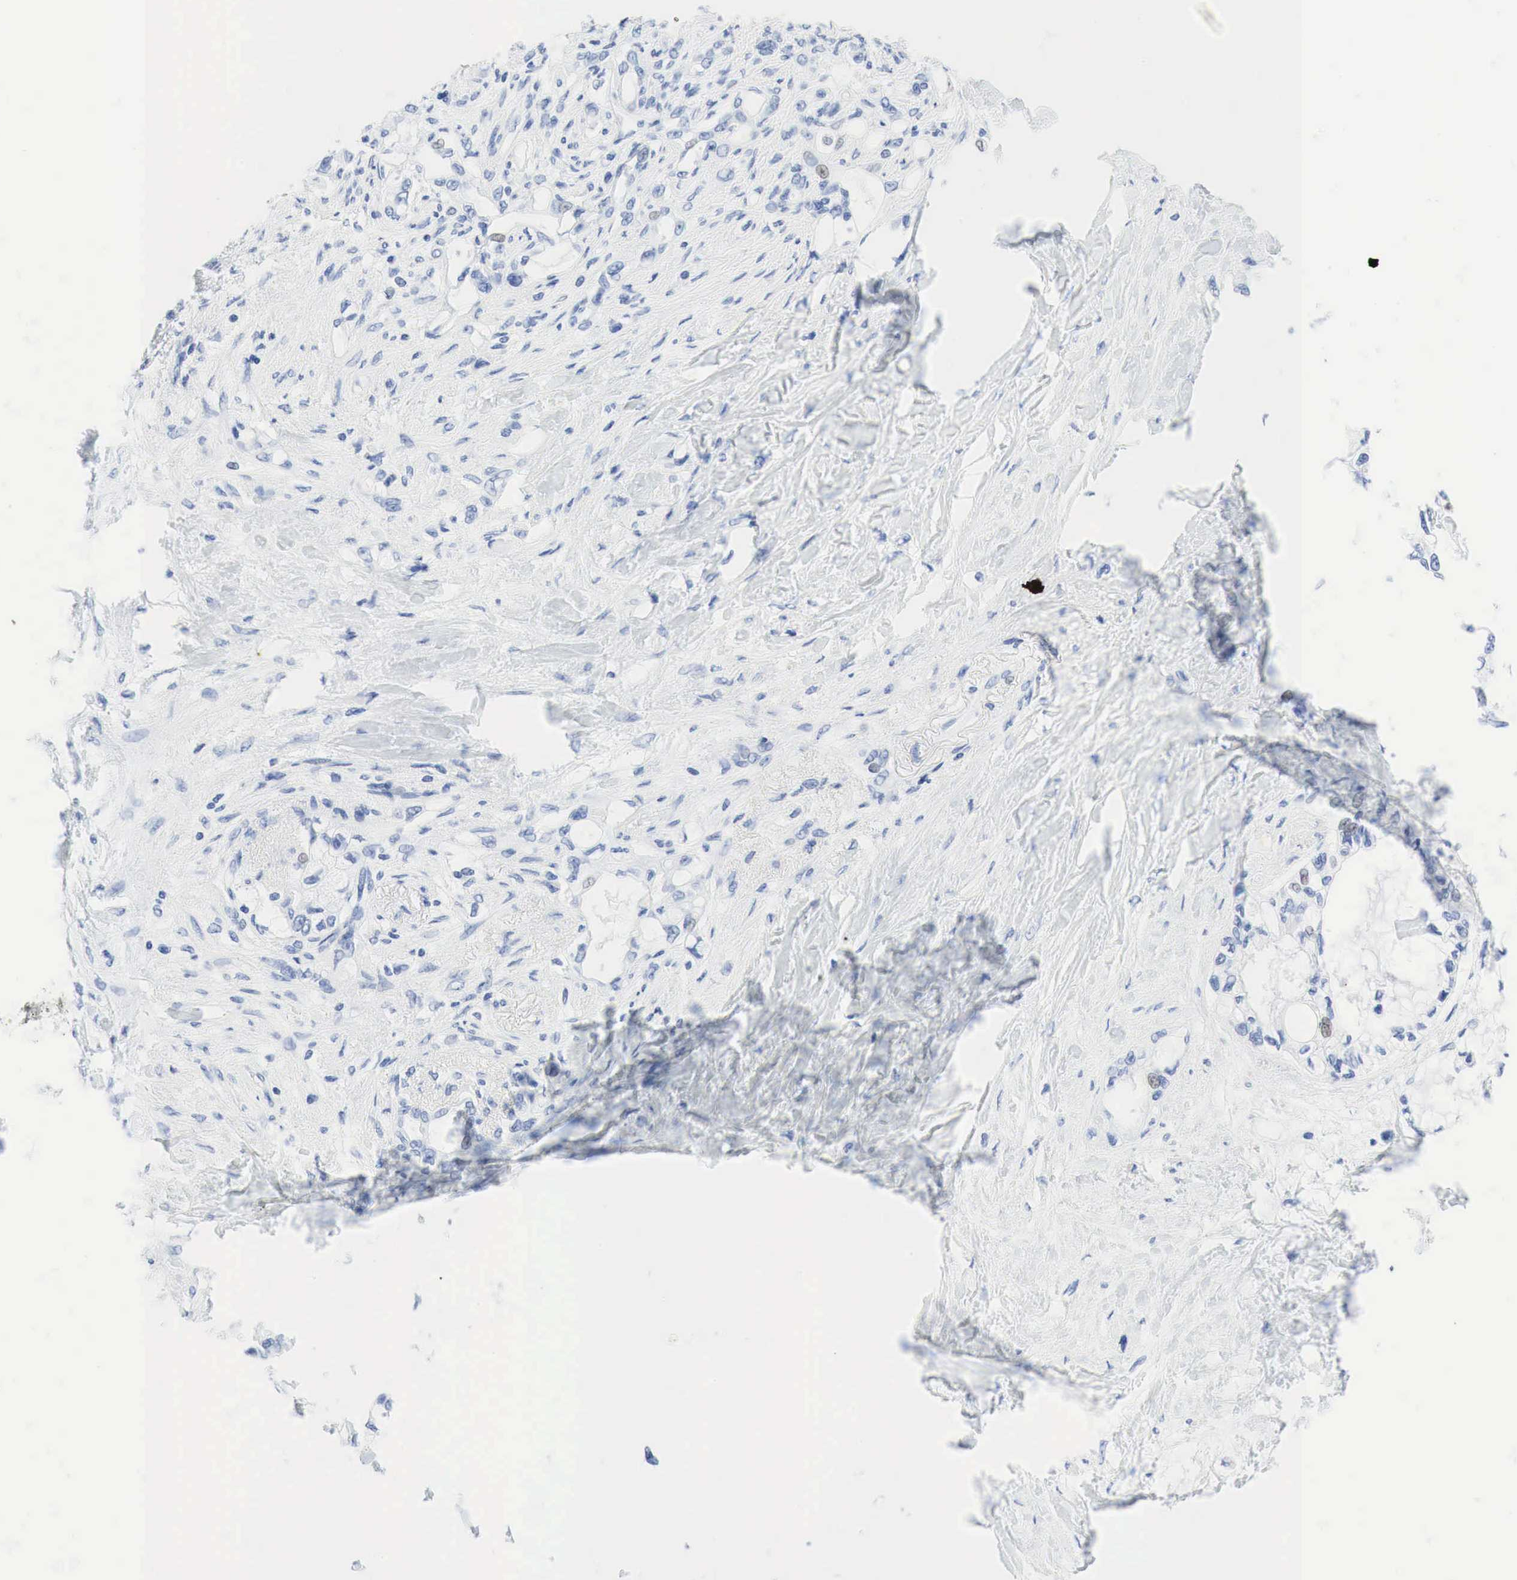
{"staining": {"intensity": "weak", "quantity": "<25%", "location": "nuclear"}, "tissue": "pancreatic cancer", "cell_type": "Tumor cells", "image_type": "cancer", "snomed": [{"axis": "morphology", "description": "Adenocarcinoma, NOS"}, {"axis": "topography", "description": "Pancreas"}], "caption": "DAB (3,3'-diaminobenzidine) immunohistochemical staining of pancreatic cancer exhibits no significant positivity in tumor cells.", "gene": "INHA", "patient": {"sex": "female", "age": 70}}